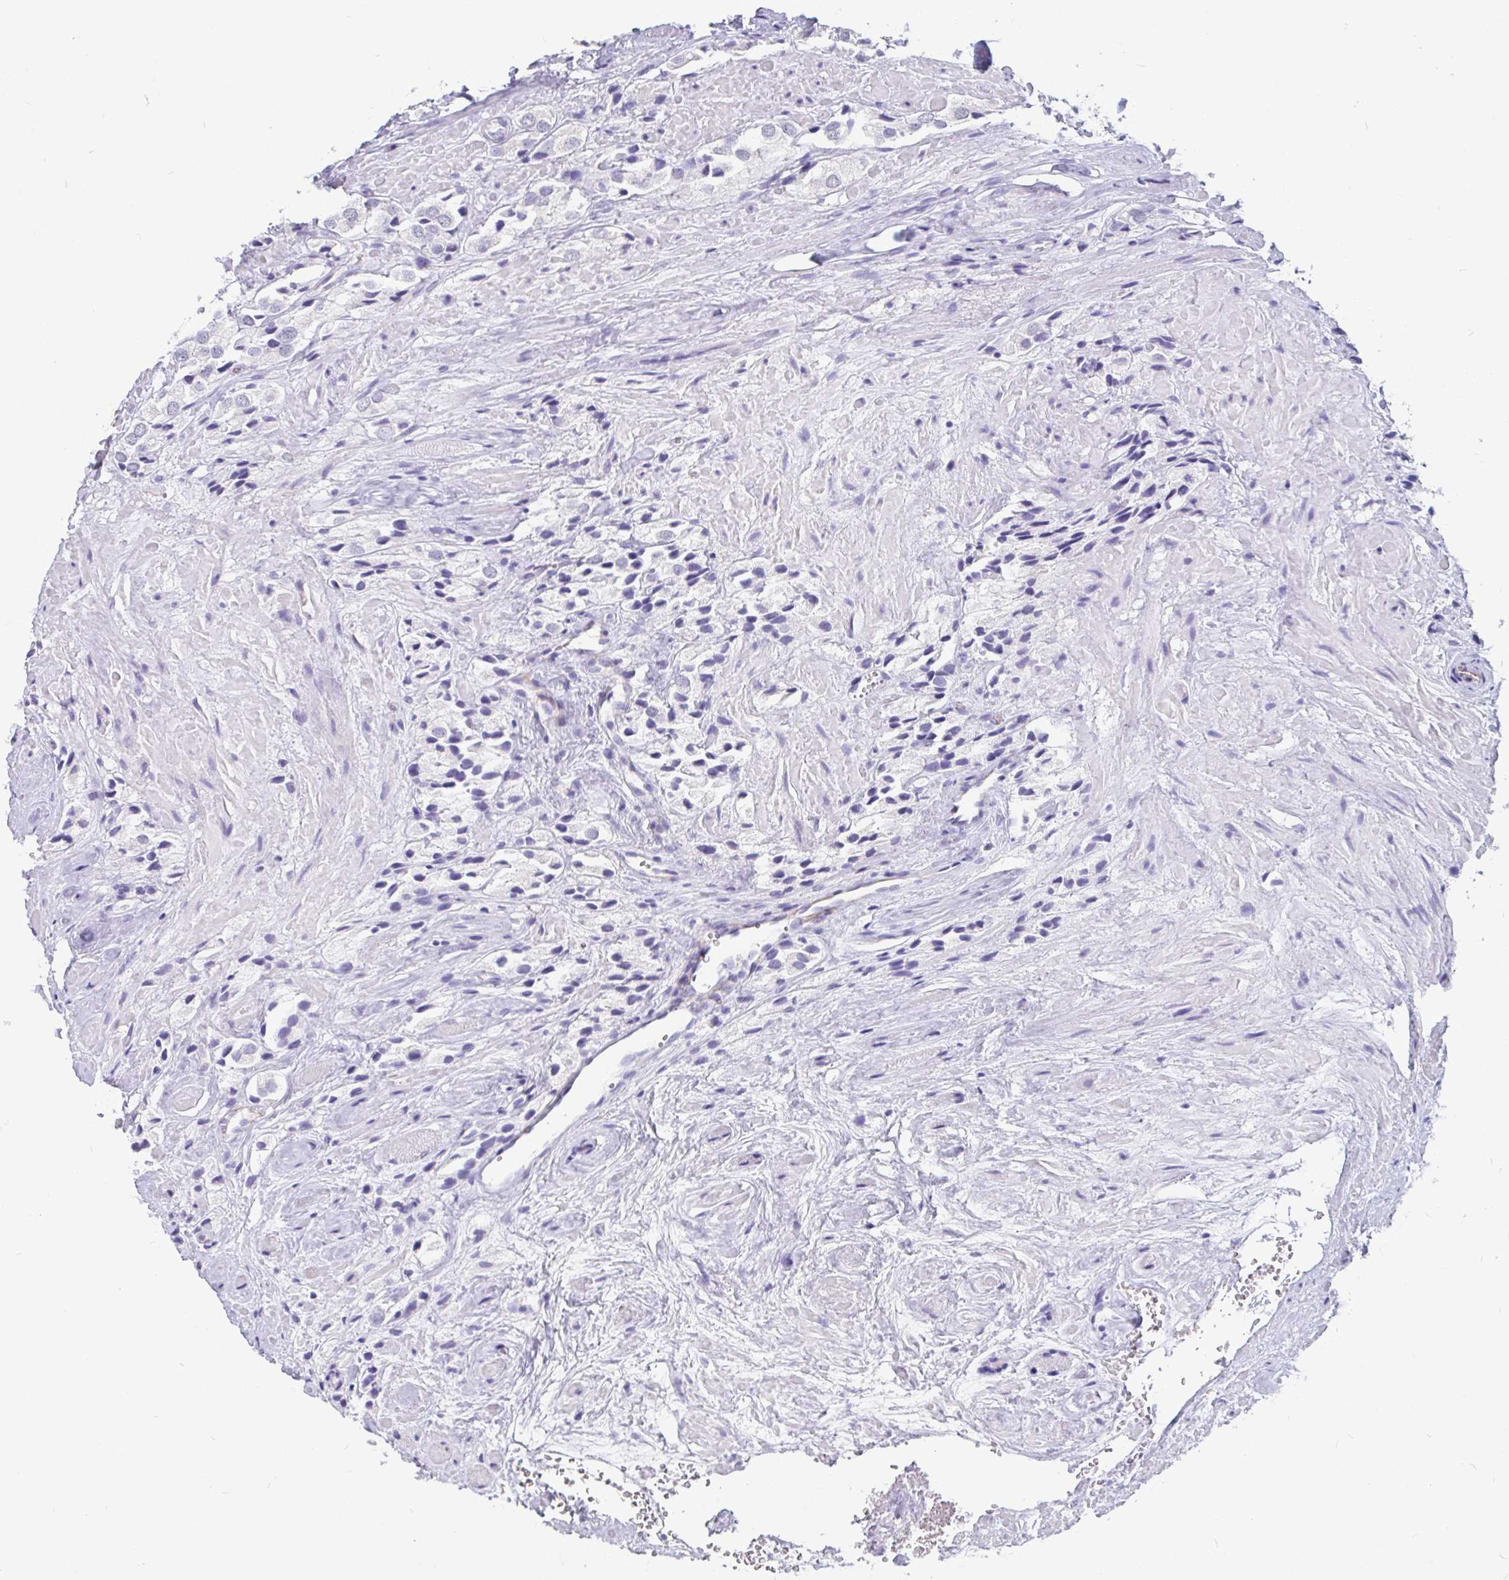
{"staining": {"intensity": "negative", "quantity": "none", "location": "none"}, "tissue": "prostate cancer", "cell_type": "Tumor cells", "image_type": "cancer", "snomed": [{"axis": "morphology", "description": "Adenocarcinoma, High grade"}, {"axis": "topography", "description": "Prostate and seminal vesicle, NOS"}], "caption": "An image of human prostate high-grade adenocarcinoma is negative for staining in tumor cells.", "gene": "EML5", "patient": {"sex": "male", "age": 64}}